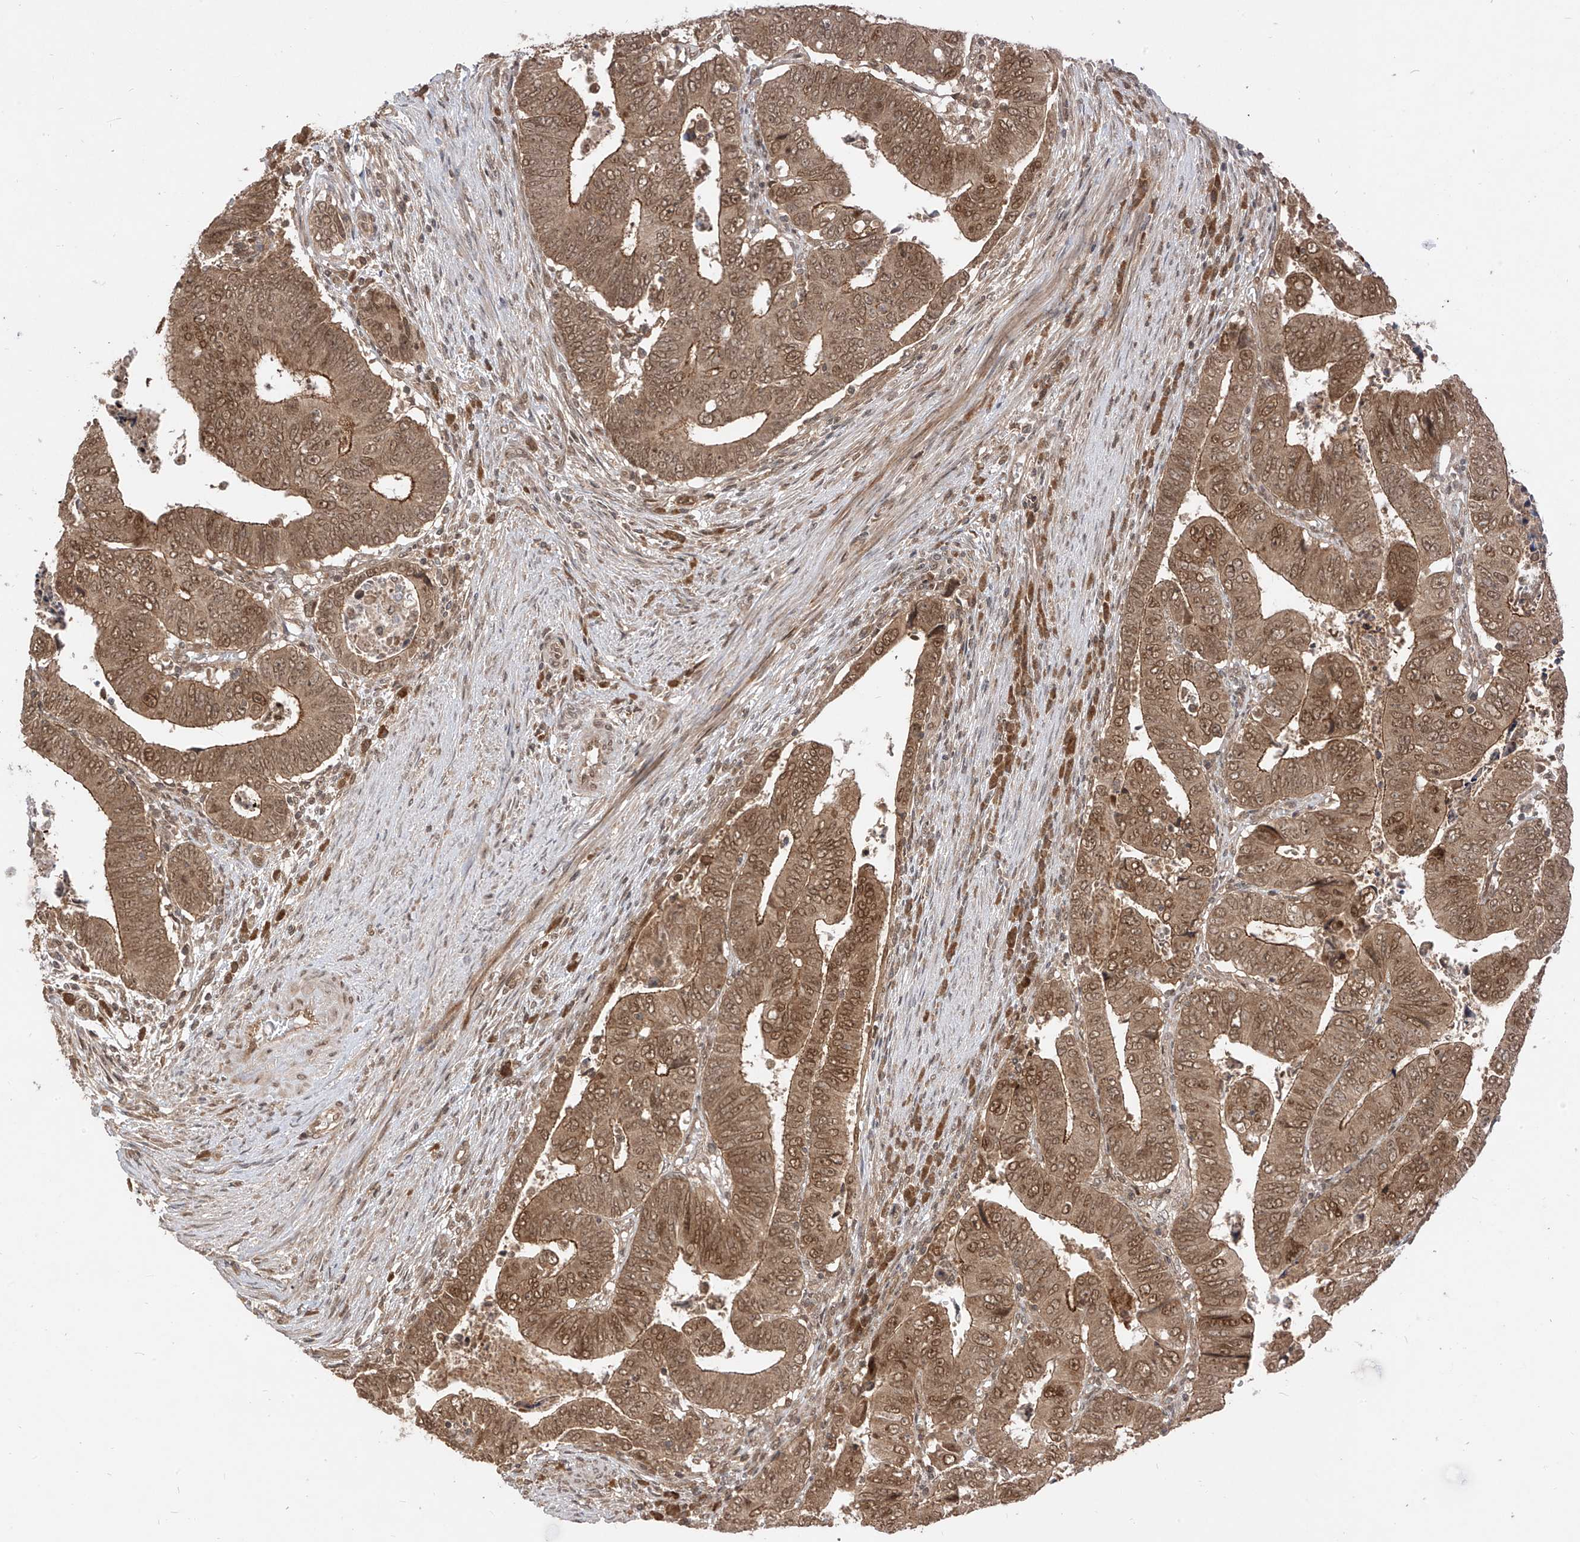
{"staining": {"intensity": "moderate", "quantity": ">75%", "location": "cytoplasmic/membranous,nuclear"}, "tissue": "colorectal cancer", "cell_type": "Tumor cells", "image_type": "cancer", "snomed": [{"axis": "morphology", "description": "Normal tissue, NOS"}, {"axis": "morphology", "description": "Adenocarcinoma, NOS"}, {"axis": "topography", "description": "Rectum"}], "caption": "Human adenocarcinoma (colorectal) stained with a brown dye displays moderate cytoplasmic/membranous and nuclear positive expression in approximately >75% of tumor cells.", "gene": "LCOR", "patient": {"sex": "female", "age": 65}}